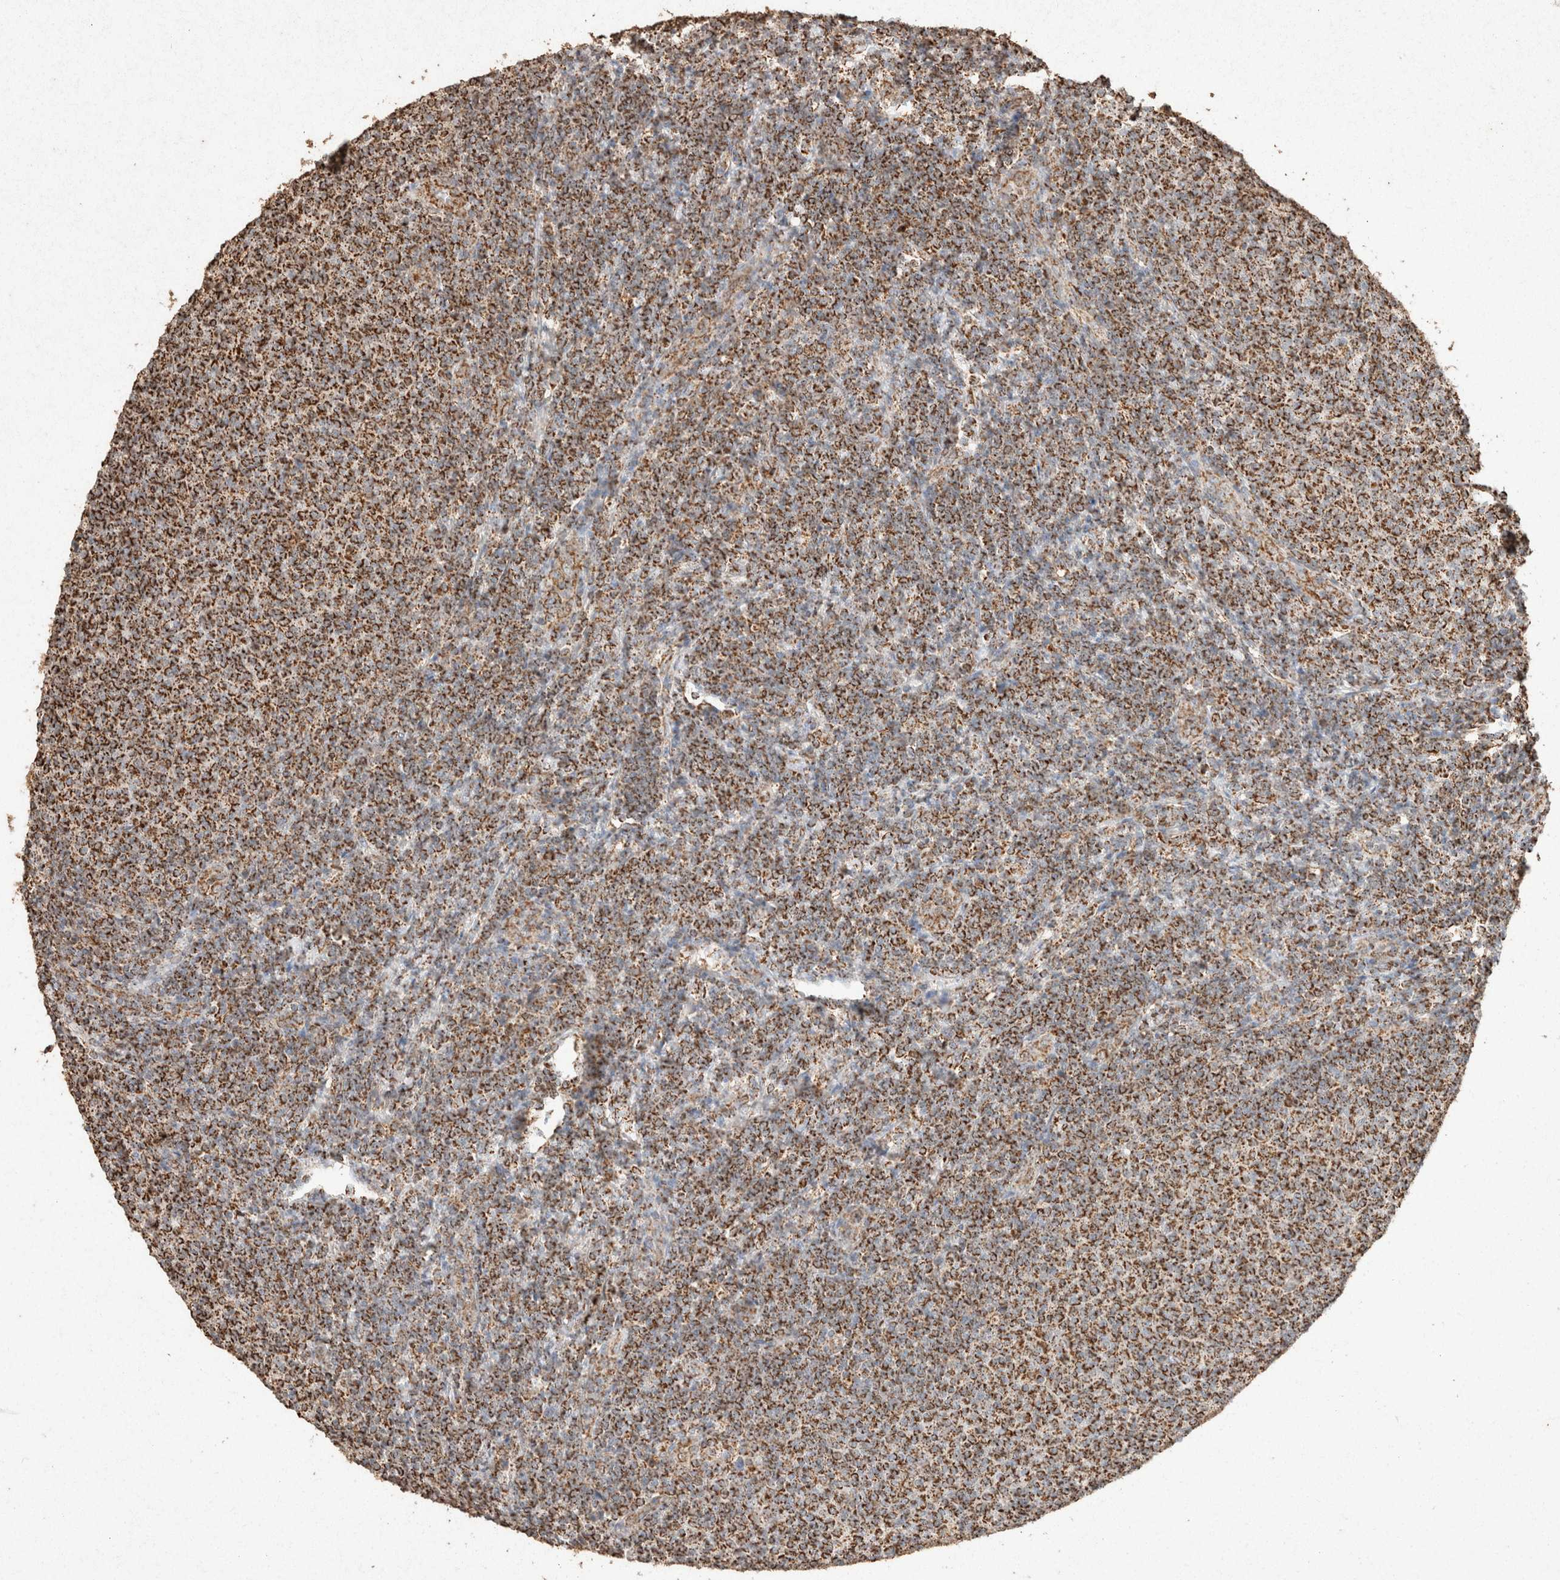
{"staining": {"intensity": "strong", "quantity": ">75%", "location": "cytoplasmic/membranous"}, "tissue": "lymphoma", "cell_type": "Tumor cells", "image_type": "cancer", "snomed": [{"axis": "morphology", "description": "Malignant lymphoma, non-Hodgkin's type, Low grade"}, {"axis": "topography", "description": "Lymph node"}], "caption": "The histopathology image shows staining of malignant lymphoma, non-Hodgkin's type (low-grade), revealing strong cytoplasmic/membranous protein expression (brown color) within tumor cells.", "gene": "SDC2", "patient": {"sex": "male", "age": 66}}